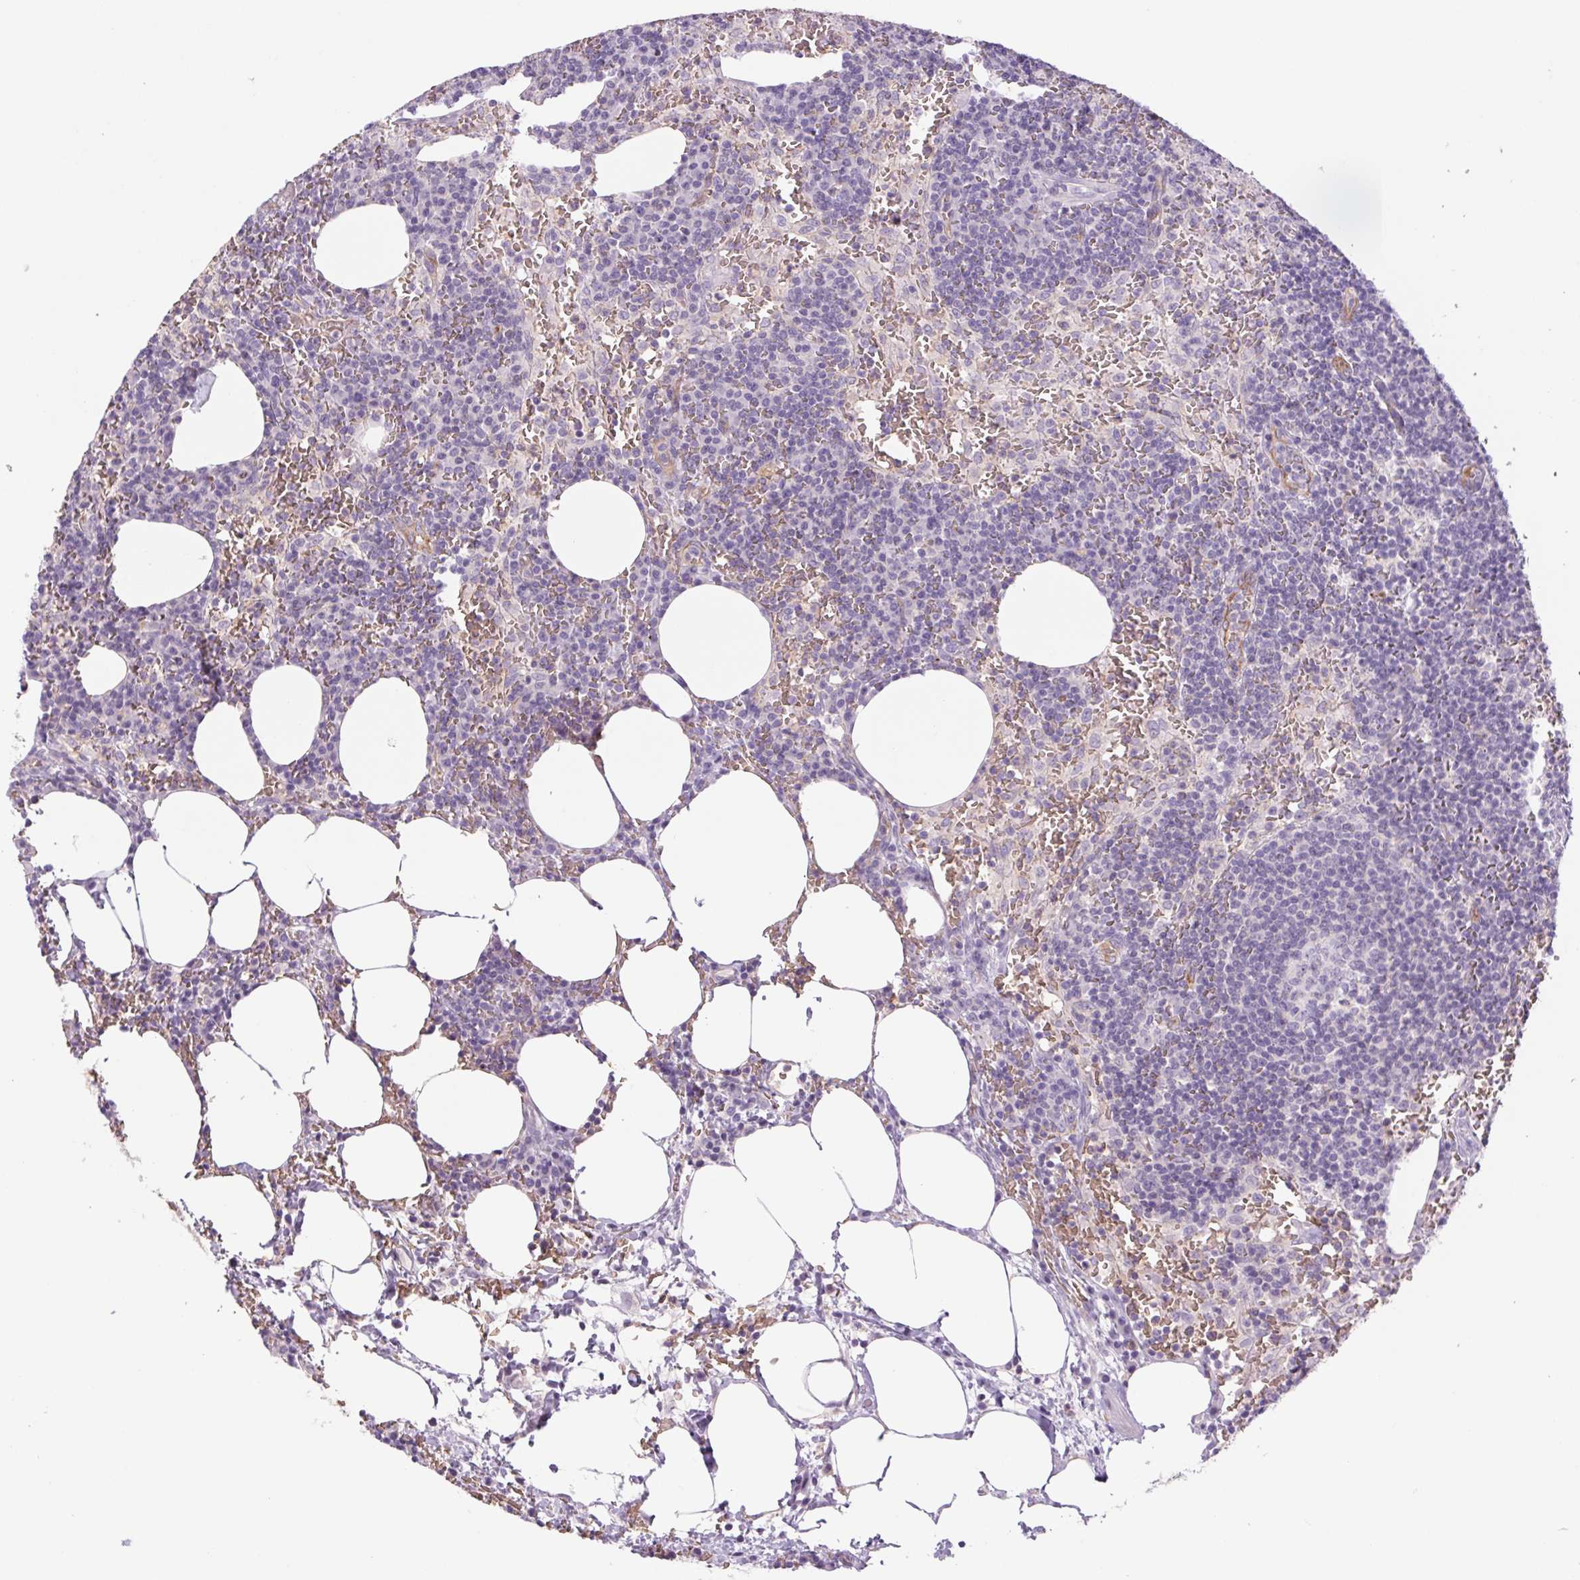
{"staining": {"intensity": "negative", "quantity": "none", "location": "none"}, "tissue": "lymph node", "cell_type": "Germinal center cells", "image_type": "normal", "snomed": [{"axis": "morphology", "description": "Normal tissue, NOS"}, {"axis": "topography", "description": "Lymph node"}], "caption": "There is no significant expression in germinal center cells of lymph node. Brightfield microscopy of immunohistochemistry stained with DAB (brown) and hematoxylin (blue), captured at high magnification.", "gene": "IGFL3", "patient": {"sex": "male", "age": 67}}